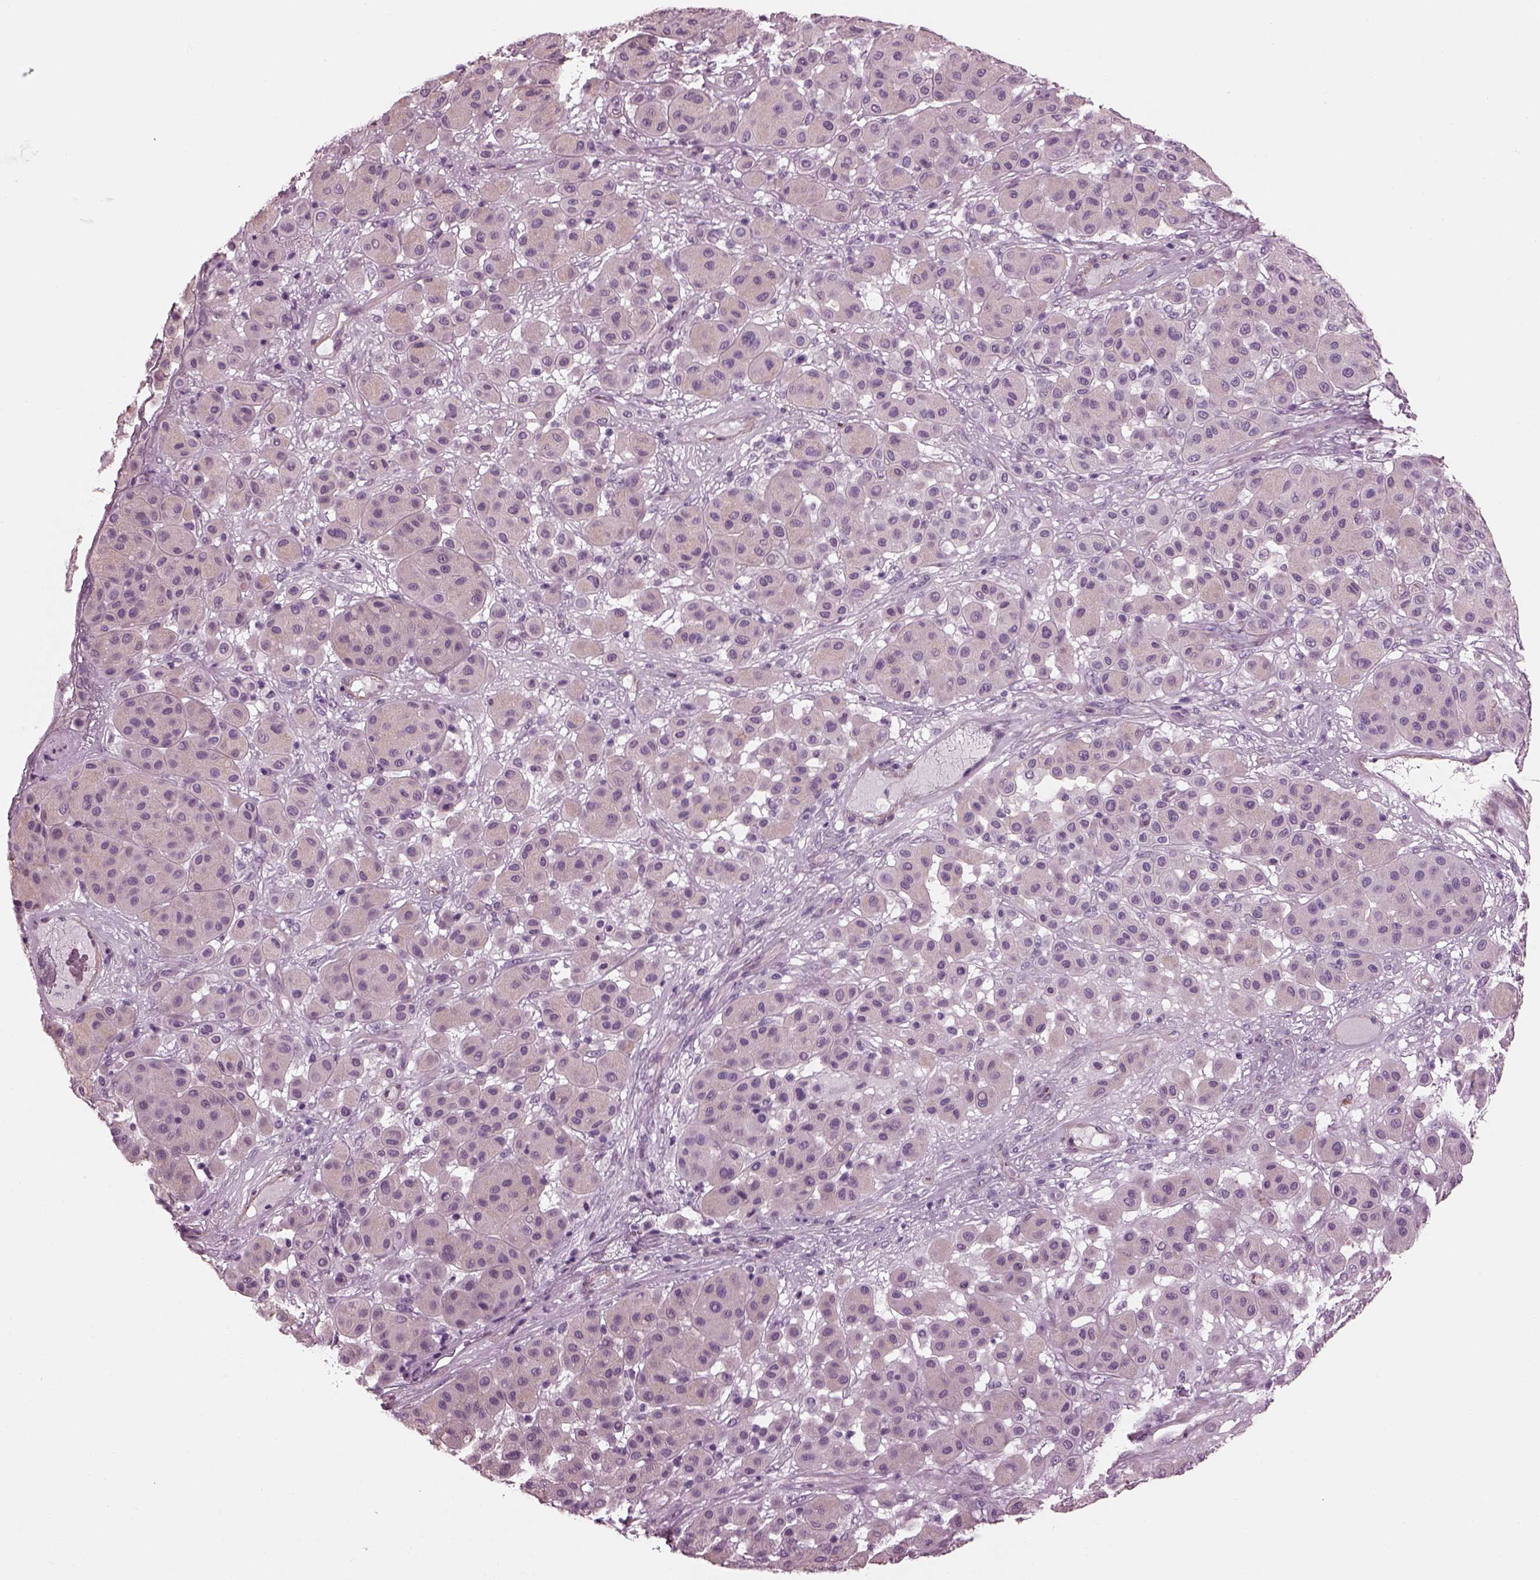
{"staining": {"intensity": "negative", "quantity": "none", "location": "none"}, "tissue": "melanoma", "cell_type": "Tumor cells", "image_type": "cancer", "snomed": [{"axis": "morphology", "description": "Malignant melanoma, Metastatic site"}, {"axis": "topography", "description": "Smooth muscle"}], "caption": "This histopathology image is of malignant melanoma (metastatic site) stained with IHC to label a protein in brown with the nuclei are counter-stained blue. There is no expression in tumor cells.", "gene": "BFSP1", "patient": {"sex": "male", "age": 41}}